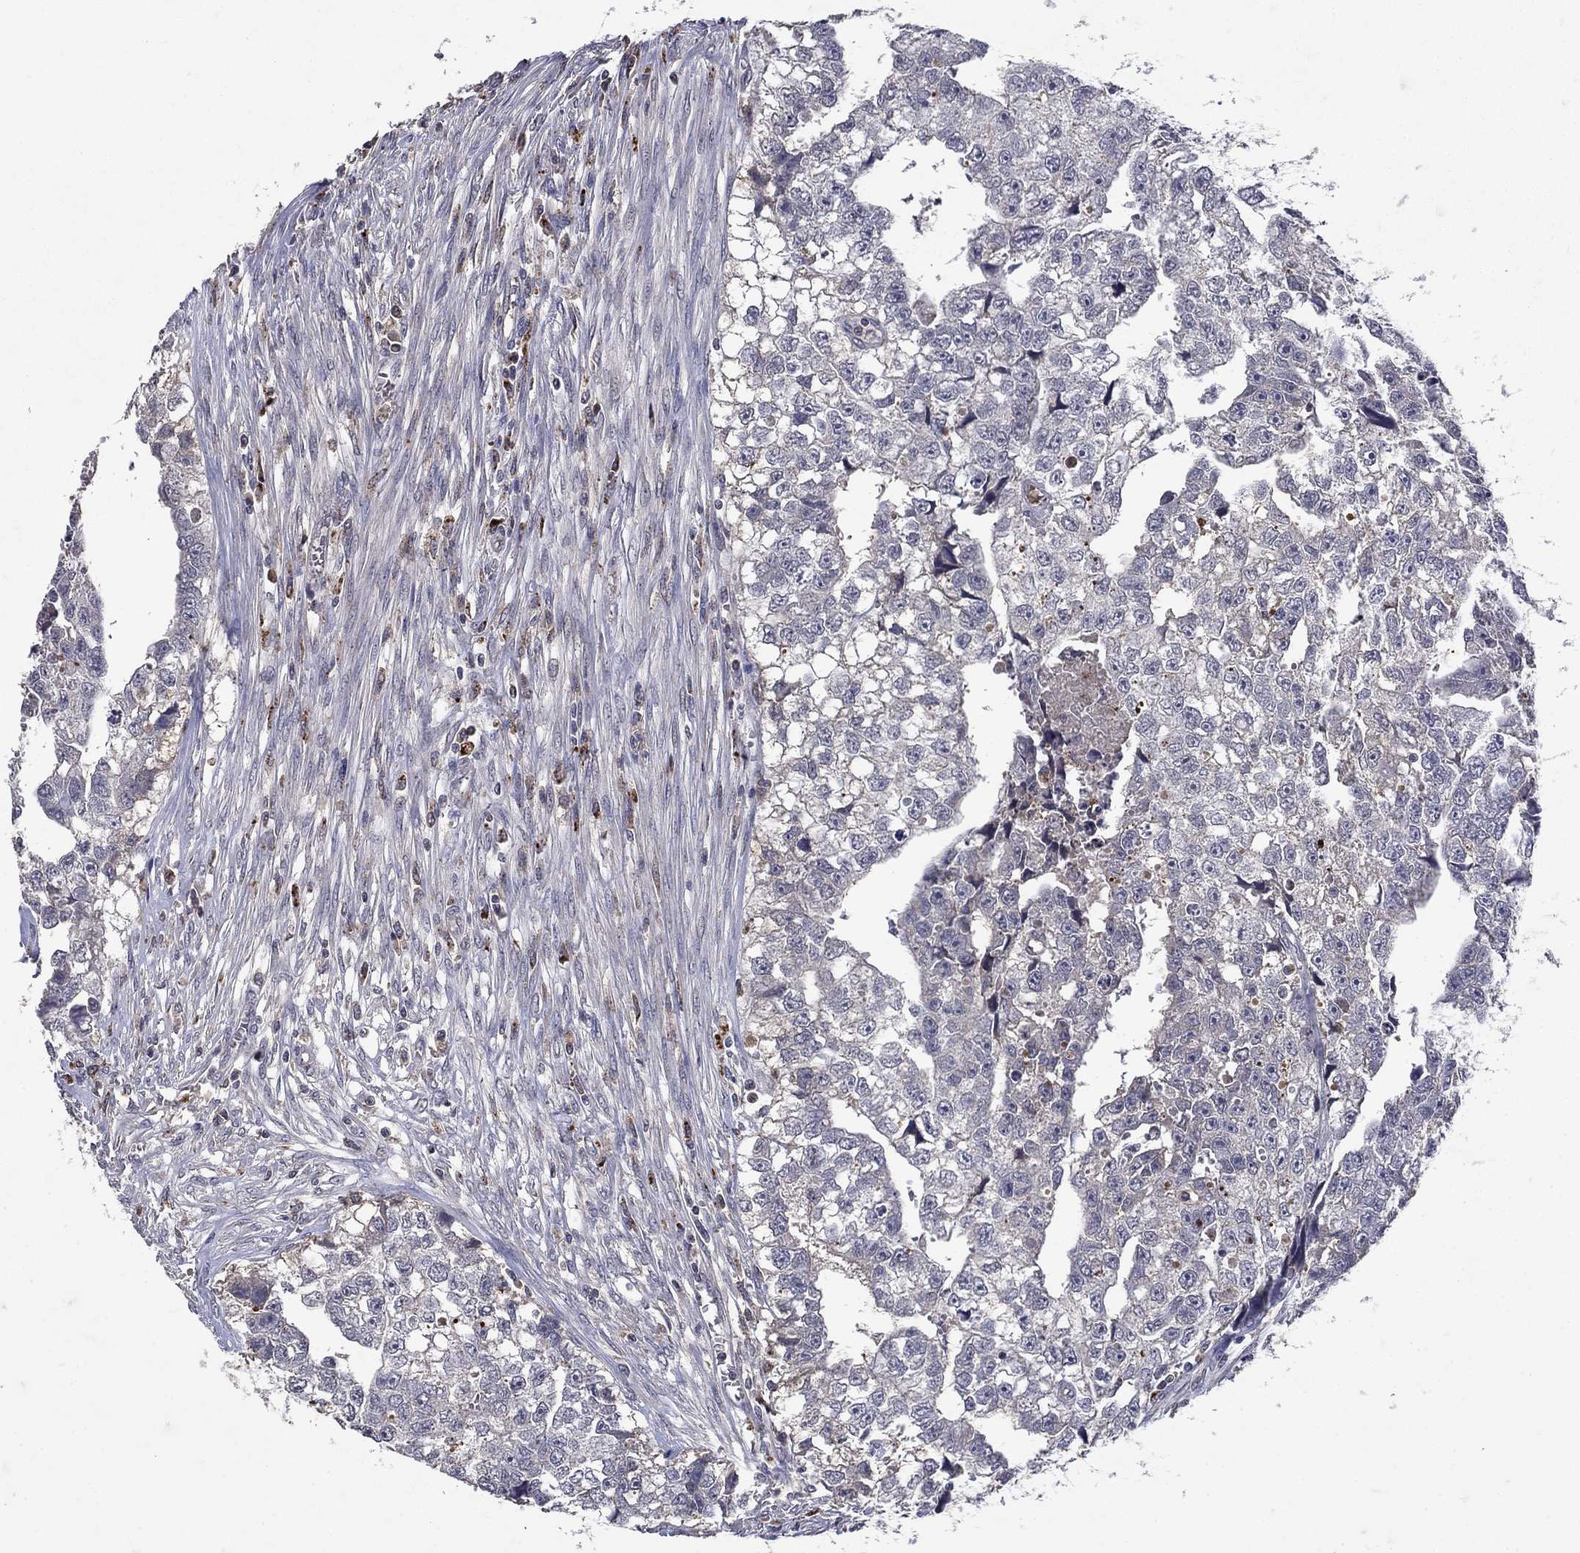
{"staining": {"intensity": "negative", "quantity": "none", "location": "none"}, "tissue": "testis cancer", "cell_type": "Tumor cells", "image_type": "cancer", "snomed": [{"axis": "morphology", "description": "Carcinoma, Embryonal, NOS"}, {"axis": "morphology", "description": "Teratoma, malignant, NOS"}, {"axis": "topography", "description": "Testis"}], "caption": "Protein analysis of testis cancer demonstrates no significant positivity in tumor cells. The staining is performed using DAB brown chromogen with nuclei counter-stained in using hematoxylin.", "gene": "NPC2", "patient": {"sex": "male", "age": 44}}